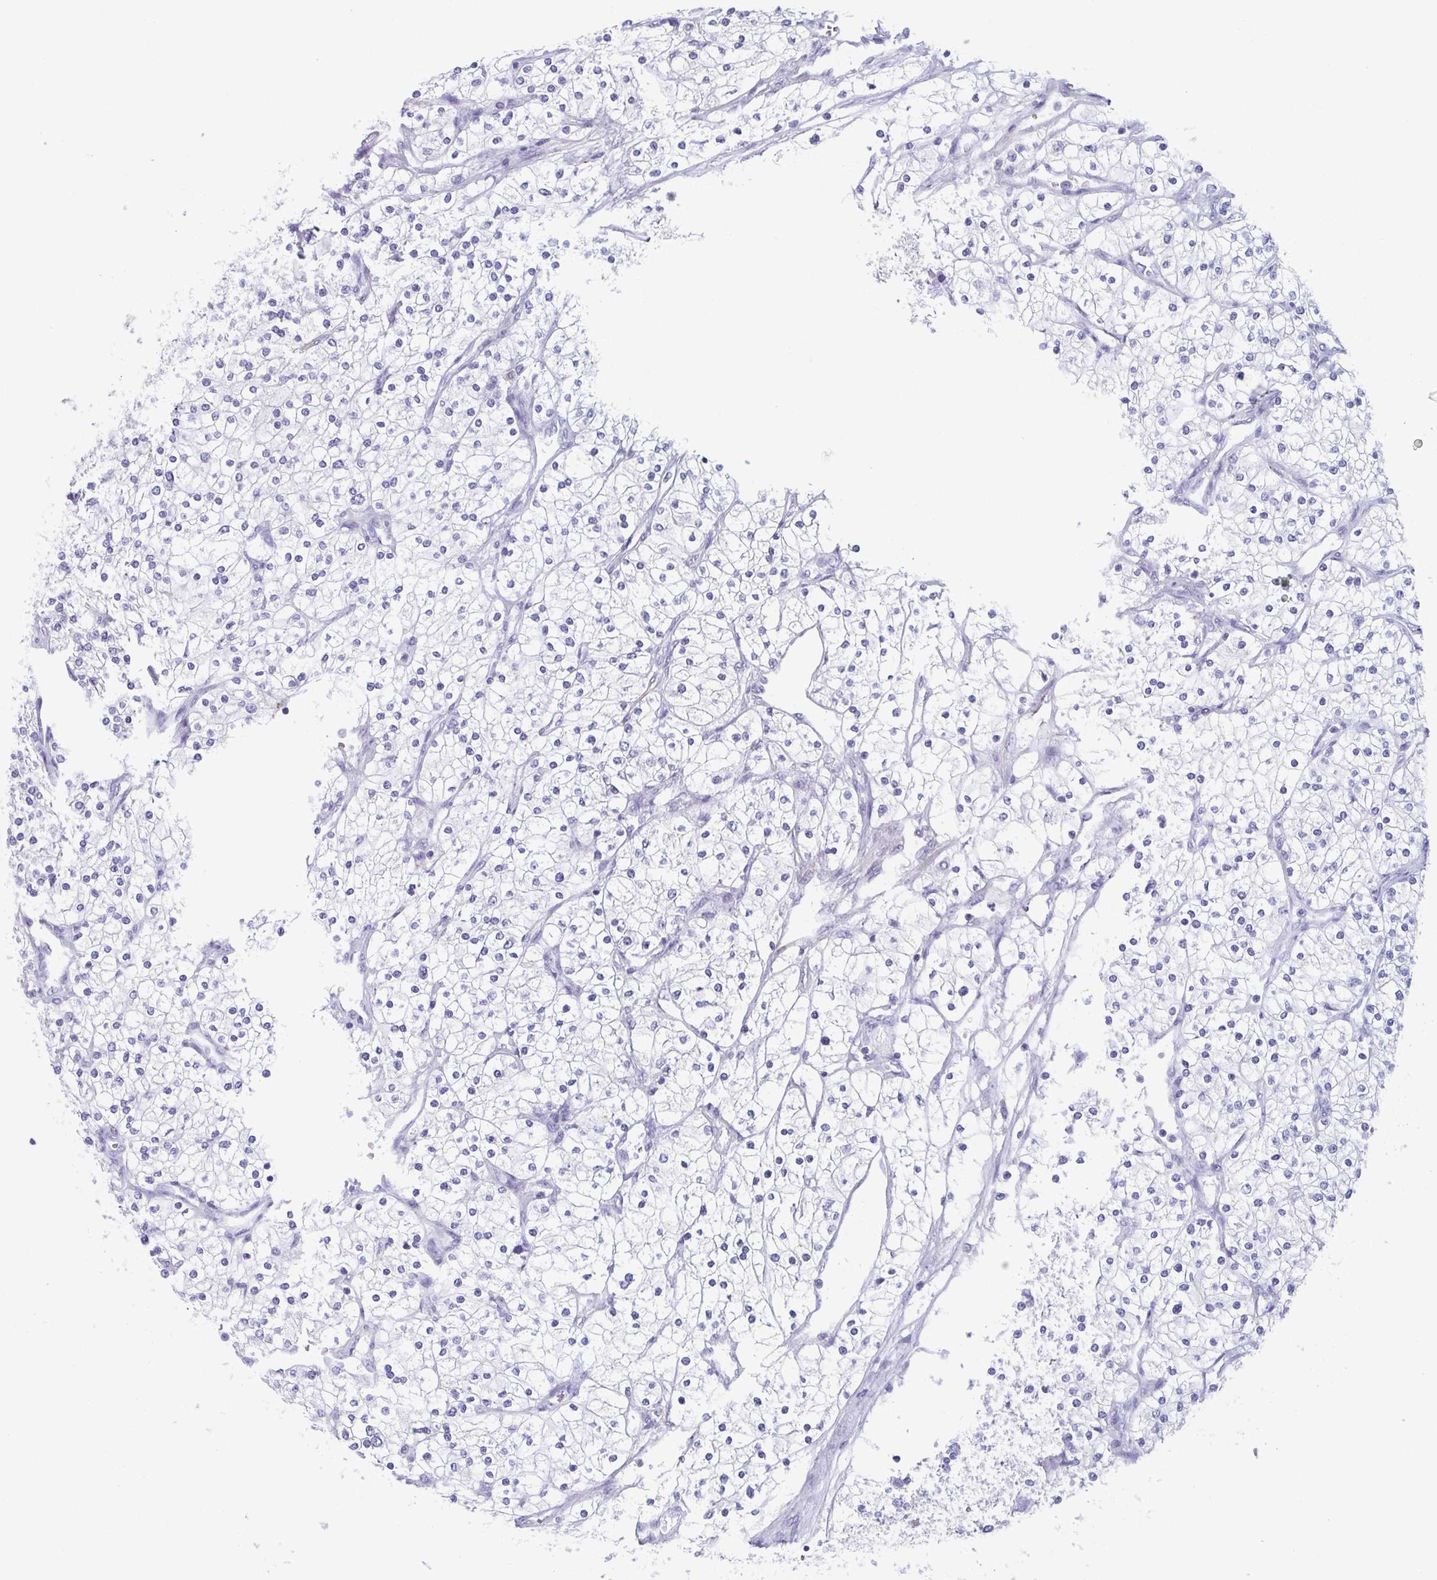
{"staining": {"intensity": "negative", "quantity": "none", "location": "none"}, "tissue": "renal cancer", "cell_type": "Tumor cells", "image_type": "cancer", "snomed": [{"axis": "morphology", "description": "Adenocarcinoma, NOS"}, {"axis": "topography", "description": "Kidney"}], "caption": "Histopathology image shows no significant protein positivity in tumor cells of renal cancer (adenocarcinoma).", "gene": "LYRM2", "patient": {"sex": "male", "age": 80}}